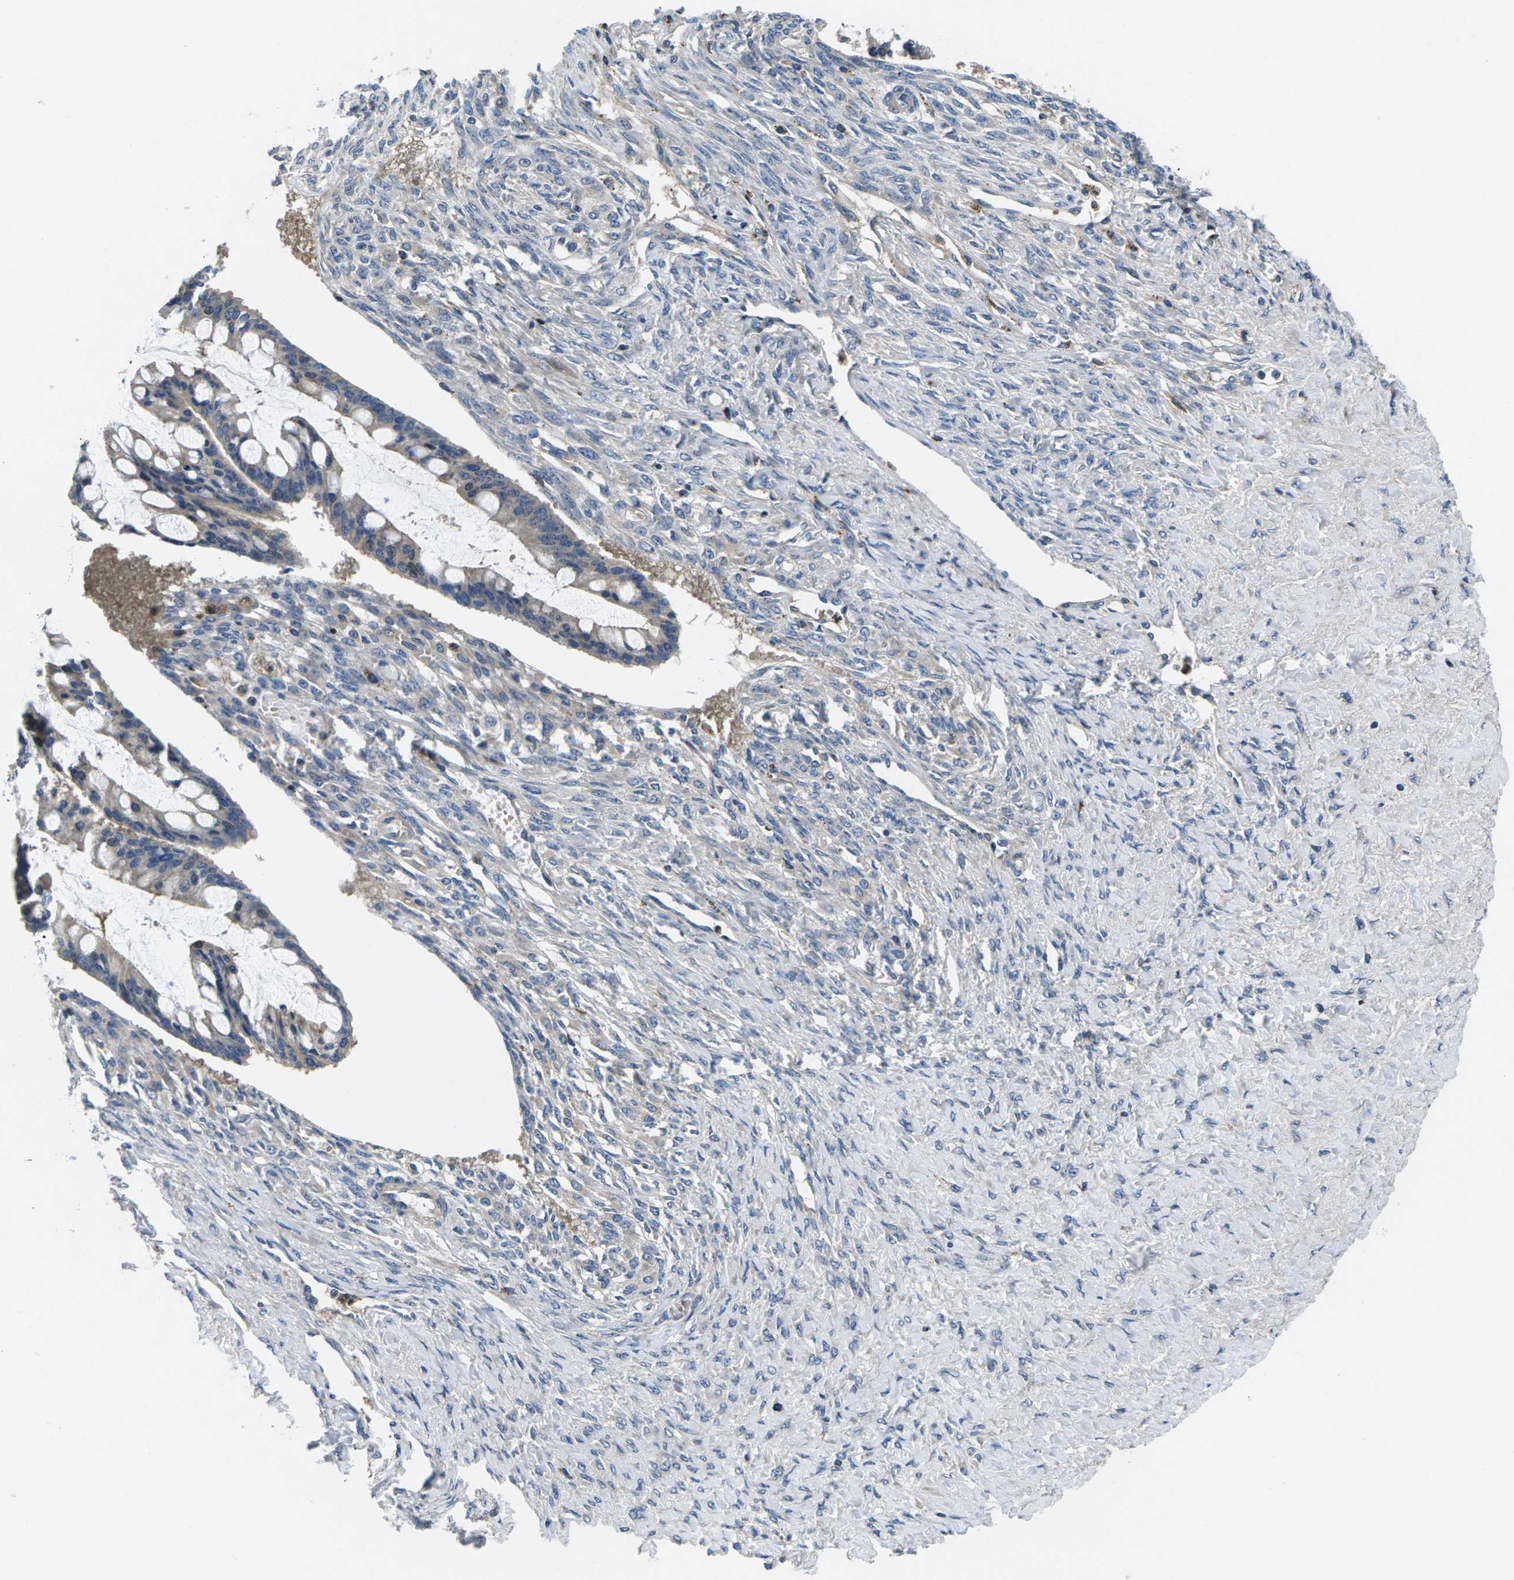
{"staining": {"intensity": "weak", "quantity": "25%-75%", "location": "cytoplasmic/membranous"}, "tissue": "ovarian cancer", "cell_type": "Tumor cells", "image_type": "cancer", "snomed": [{"axis": "morphology", "description": "Cystadenocarcinoma, mucinous, NOS"}, {"axis": "topography", "description": "Ovary"}], "caption": "Ovarian cancer (mucinous cystadenocarcinoma) stained with a brown dye displays weak cytoplasmic/membranous positive positivity in about 25%-75% of tumor cells.", "gene": "PLCE1", "patient": {"sex": "female", "age": 73}}